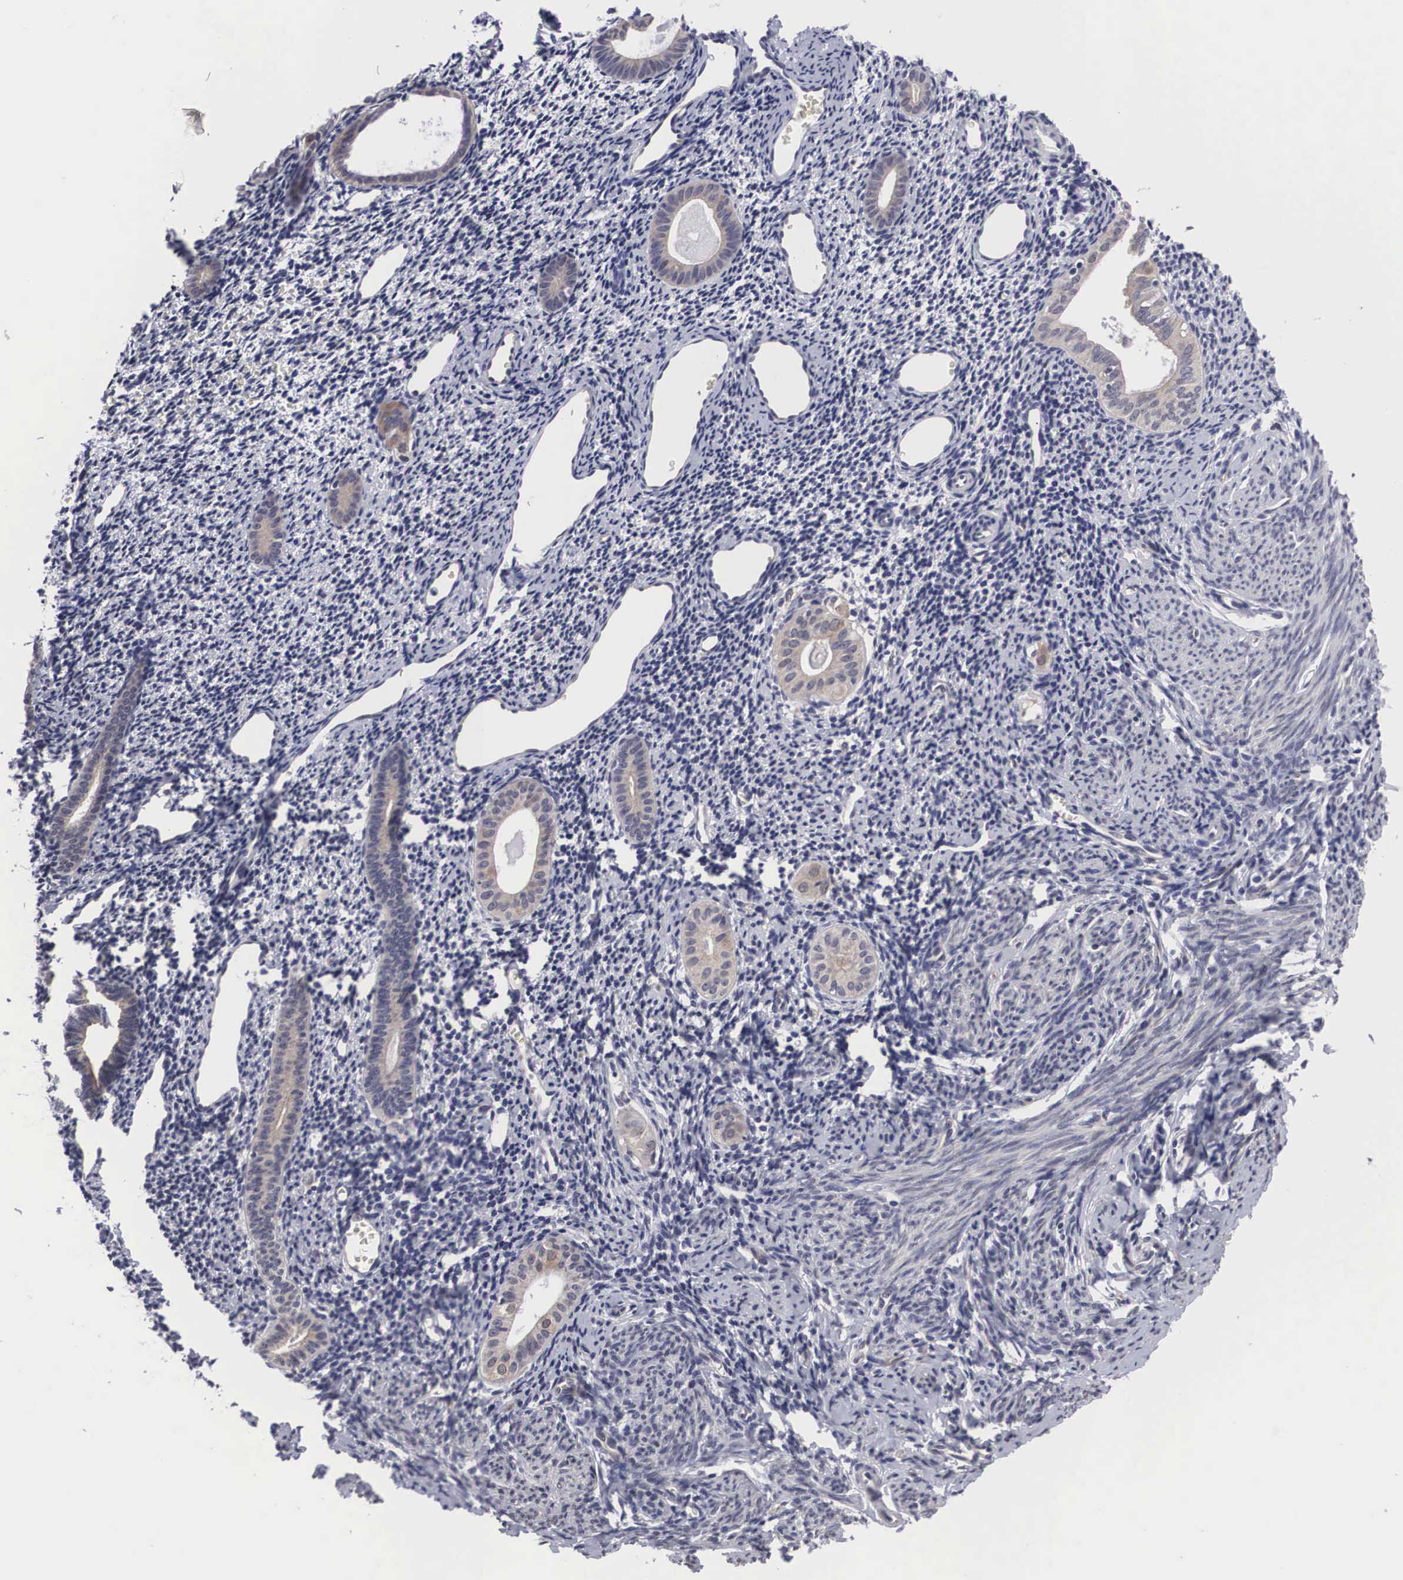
{"staining": {"intensity": "negative", "quantity": "none", "location": "none"}, "tissue": "endometrium", "cell_type": "Cells in endometrial stroma", "image_type": "normal", "snomed": [{"axis": "morphology", "description": "Normal tissue, NOS"}, {"axis": "morphology", "description": "Neoplasm, benign, NOS"}, {"axis": "topography", "description": "Uterus"}], "caption": "Immunohistochemistry (IHC) image of benign human endometrium stained for a protein (brown), which demonstrates no staining in cells in endometrial stroma. (Immunohistochemistry, brightfield microscopy, high magnification).", "gene": "OTX2", "patient": {"sex": "female", "age": 55}}